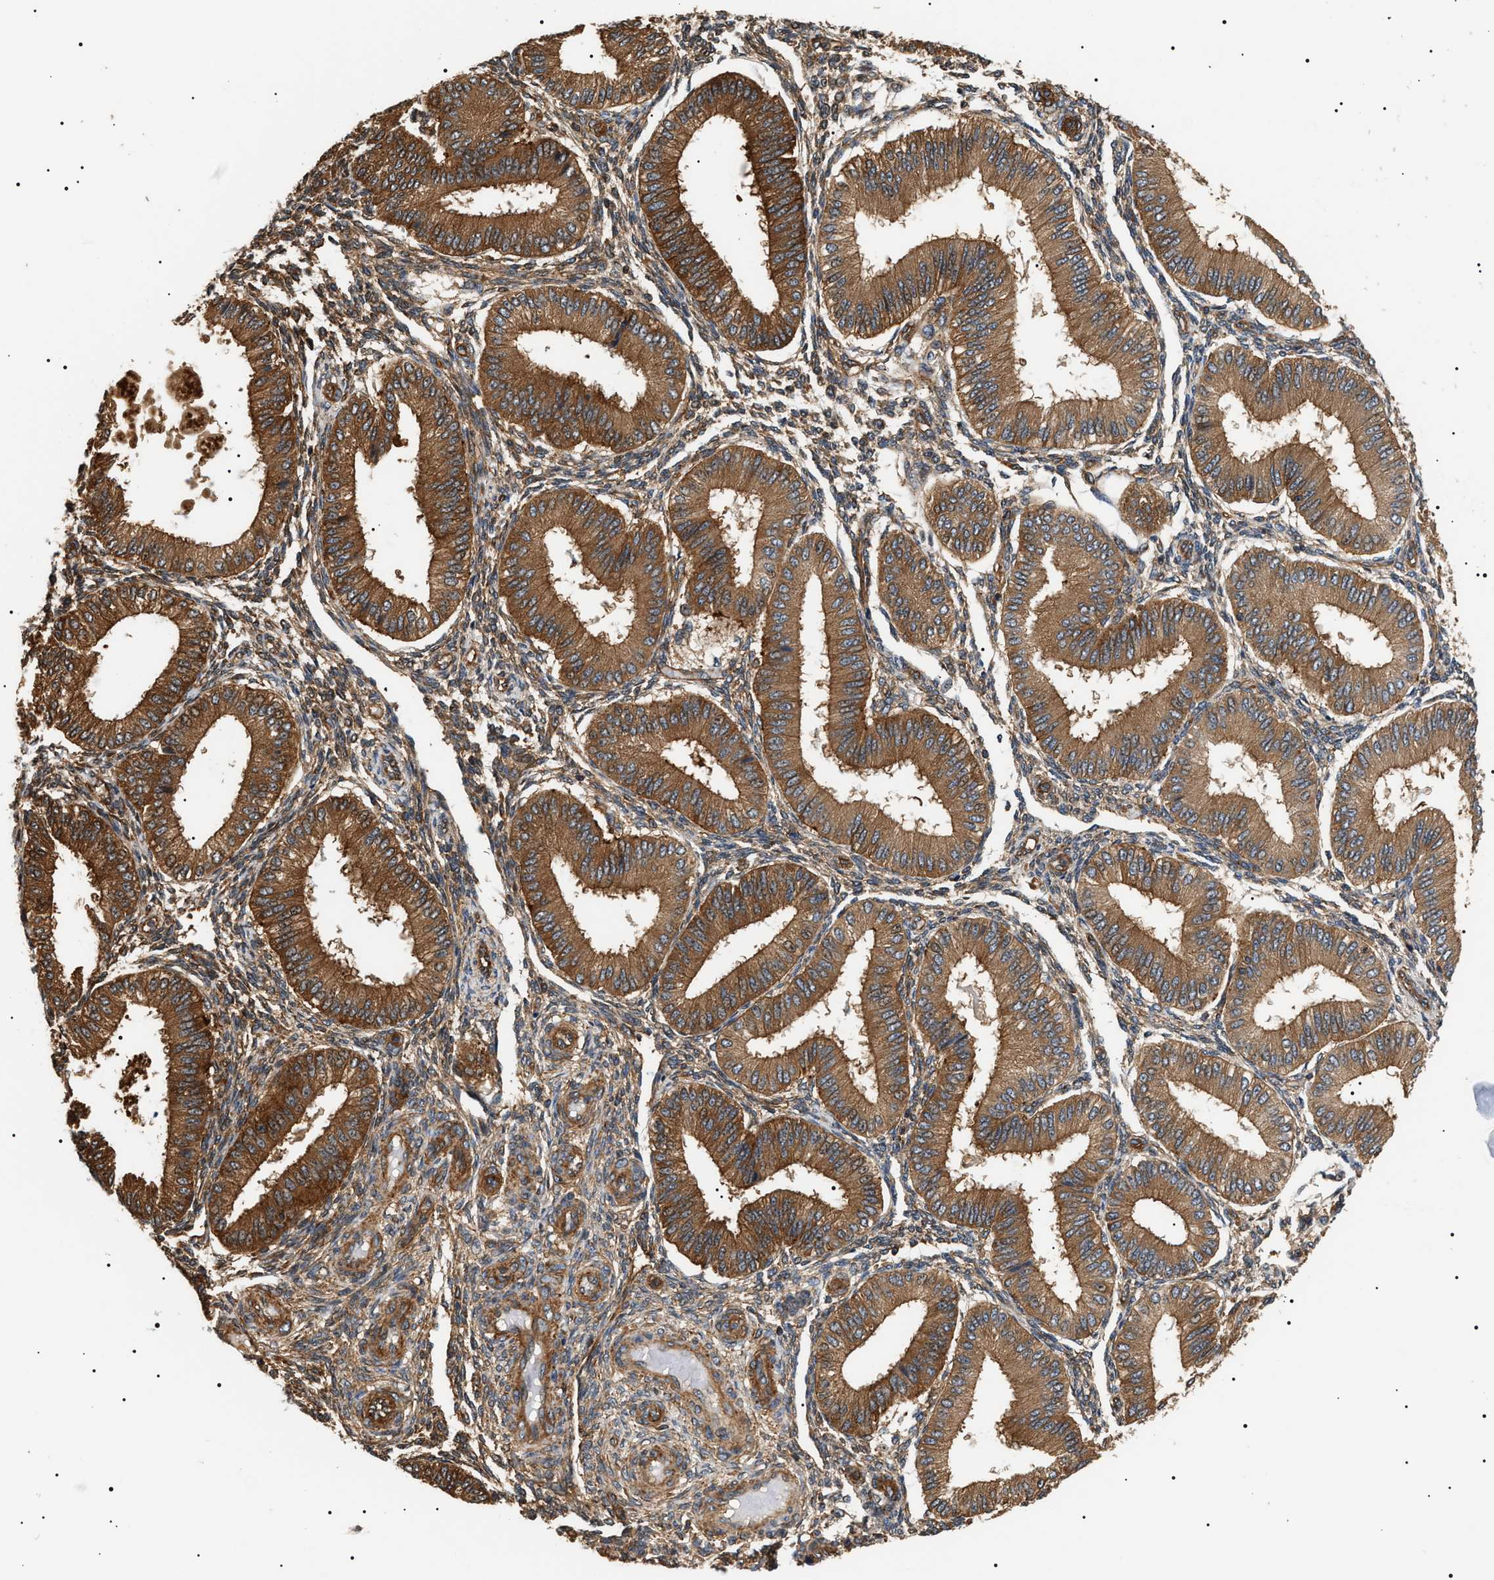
{"staining": {"intensity": "moderate", "quantity": "25%-75%", "location": "cytoplasmic/membranous"}, "tissue": "endometrium", "cell_type": "Cells in endometrial stroma", "image_type": "normal", "snomed": [{"axis": "morphology", "description": "Normal tissue, NOS"}, {"axis": "topography", "description": "Endometrium"}], "caption": "This image exhibits immunohistochemistry staining of normal endometrium, with medium moderate cytoplasmic/membranous staining in about 25%-75% of cells in endometrial stroma.", "gene": "SH3GLB2", "patient": {"sex": "female", "age": 39}}